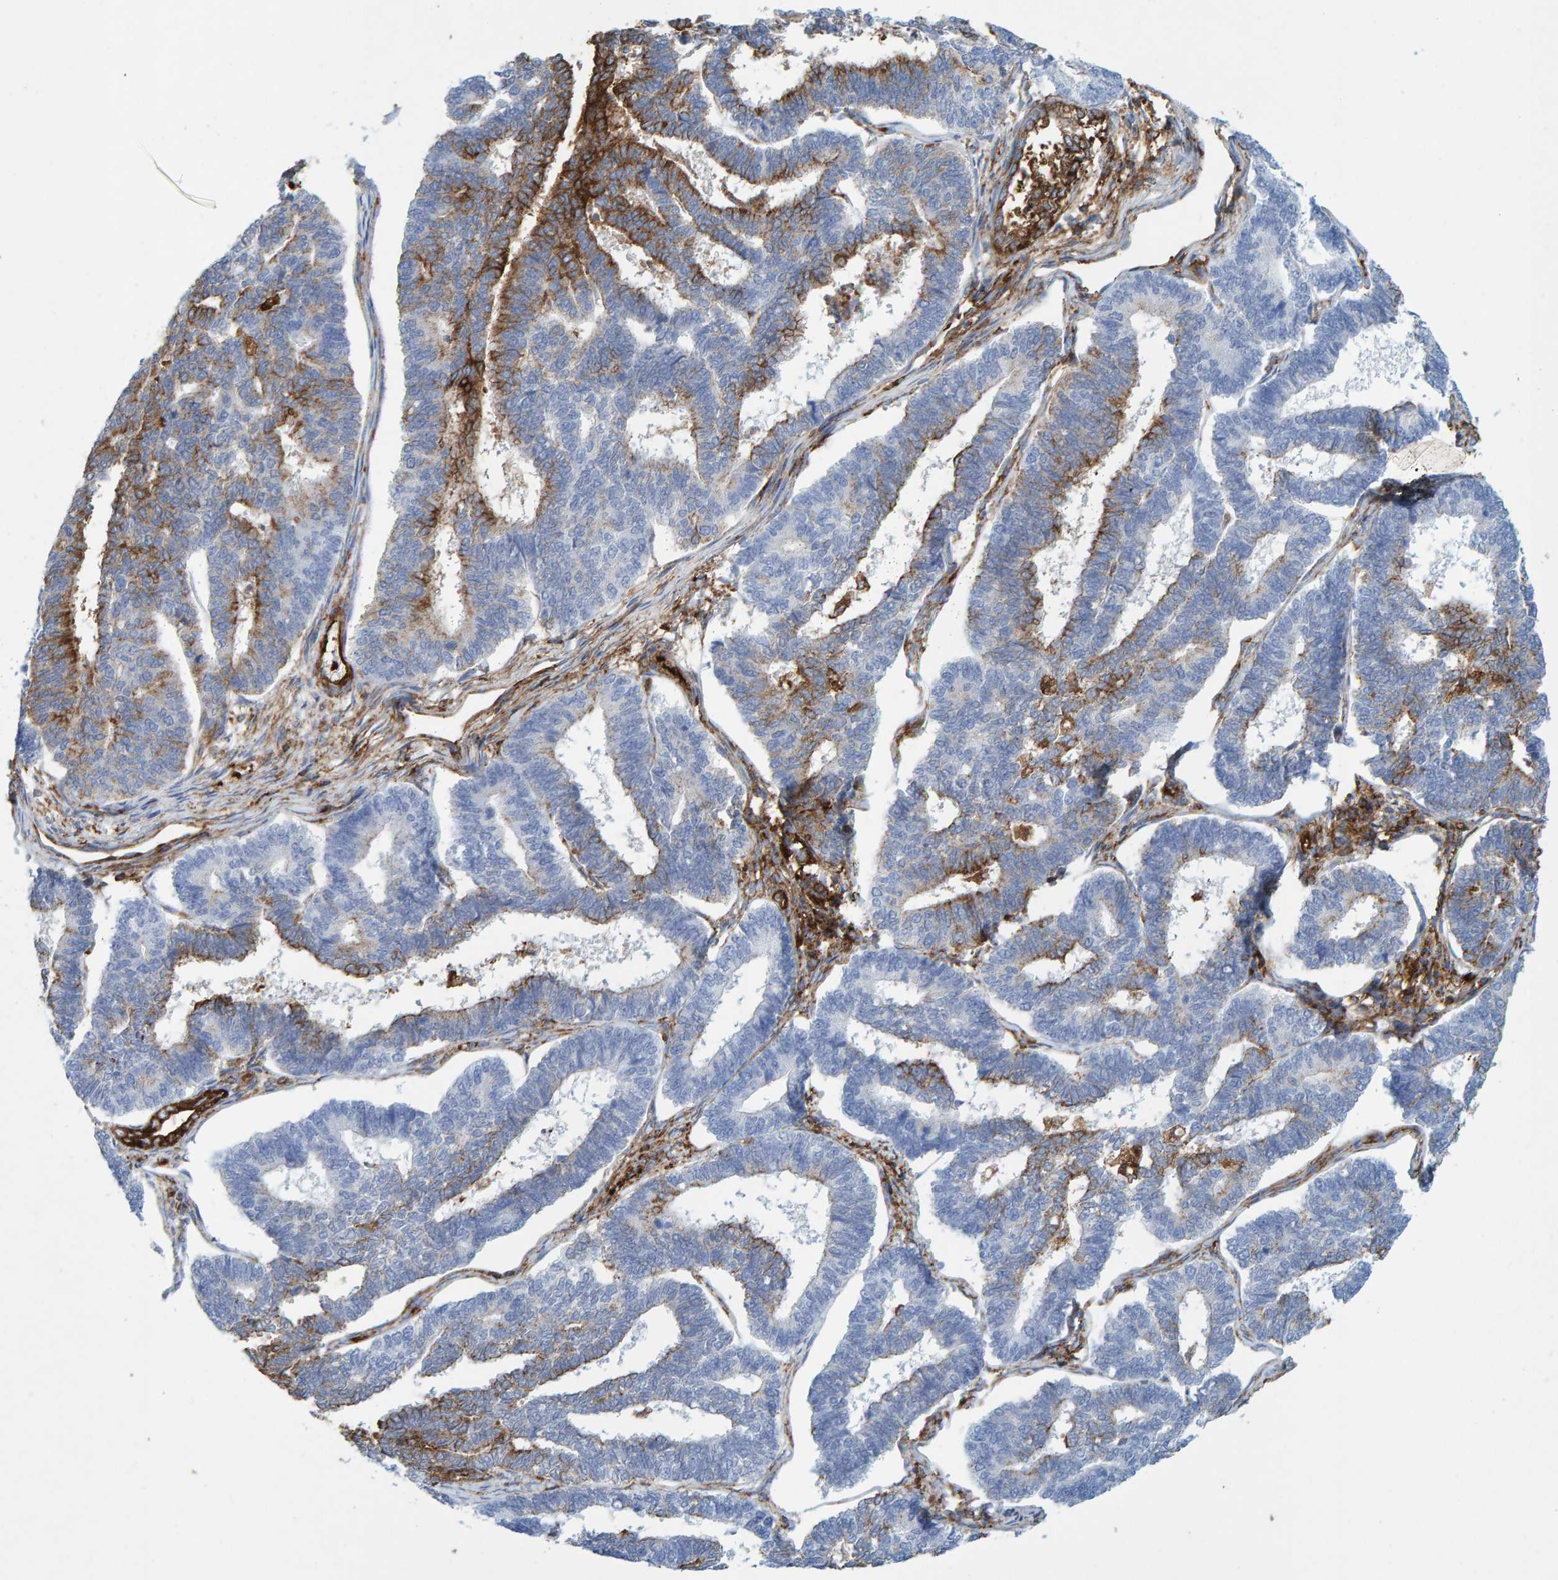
{"staining": {"intensity": "strong", "quantity": "25%-75%", "location": "cytoplasmic/membranous"}, "tissue": "endometrial cancer", "cell_type": "Tumor cells", "image_type": "cancer", "snomed": [{"axis": "morphology", "description": "Adenocarcinoma, NOS"}, {"axis": "topography", "description": "Endometrium"}], "caption": "DAB immunohistochemical staining of human endometrial cancer reveals strong cytoplasmic/membranous protein expression in about 25%-75% of tumor cells.", "gene": "MVP", "patient": {"sex": "female", "age": 70}}